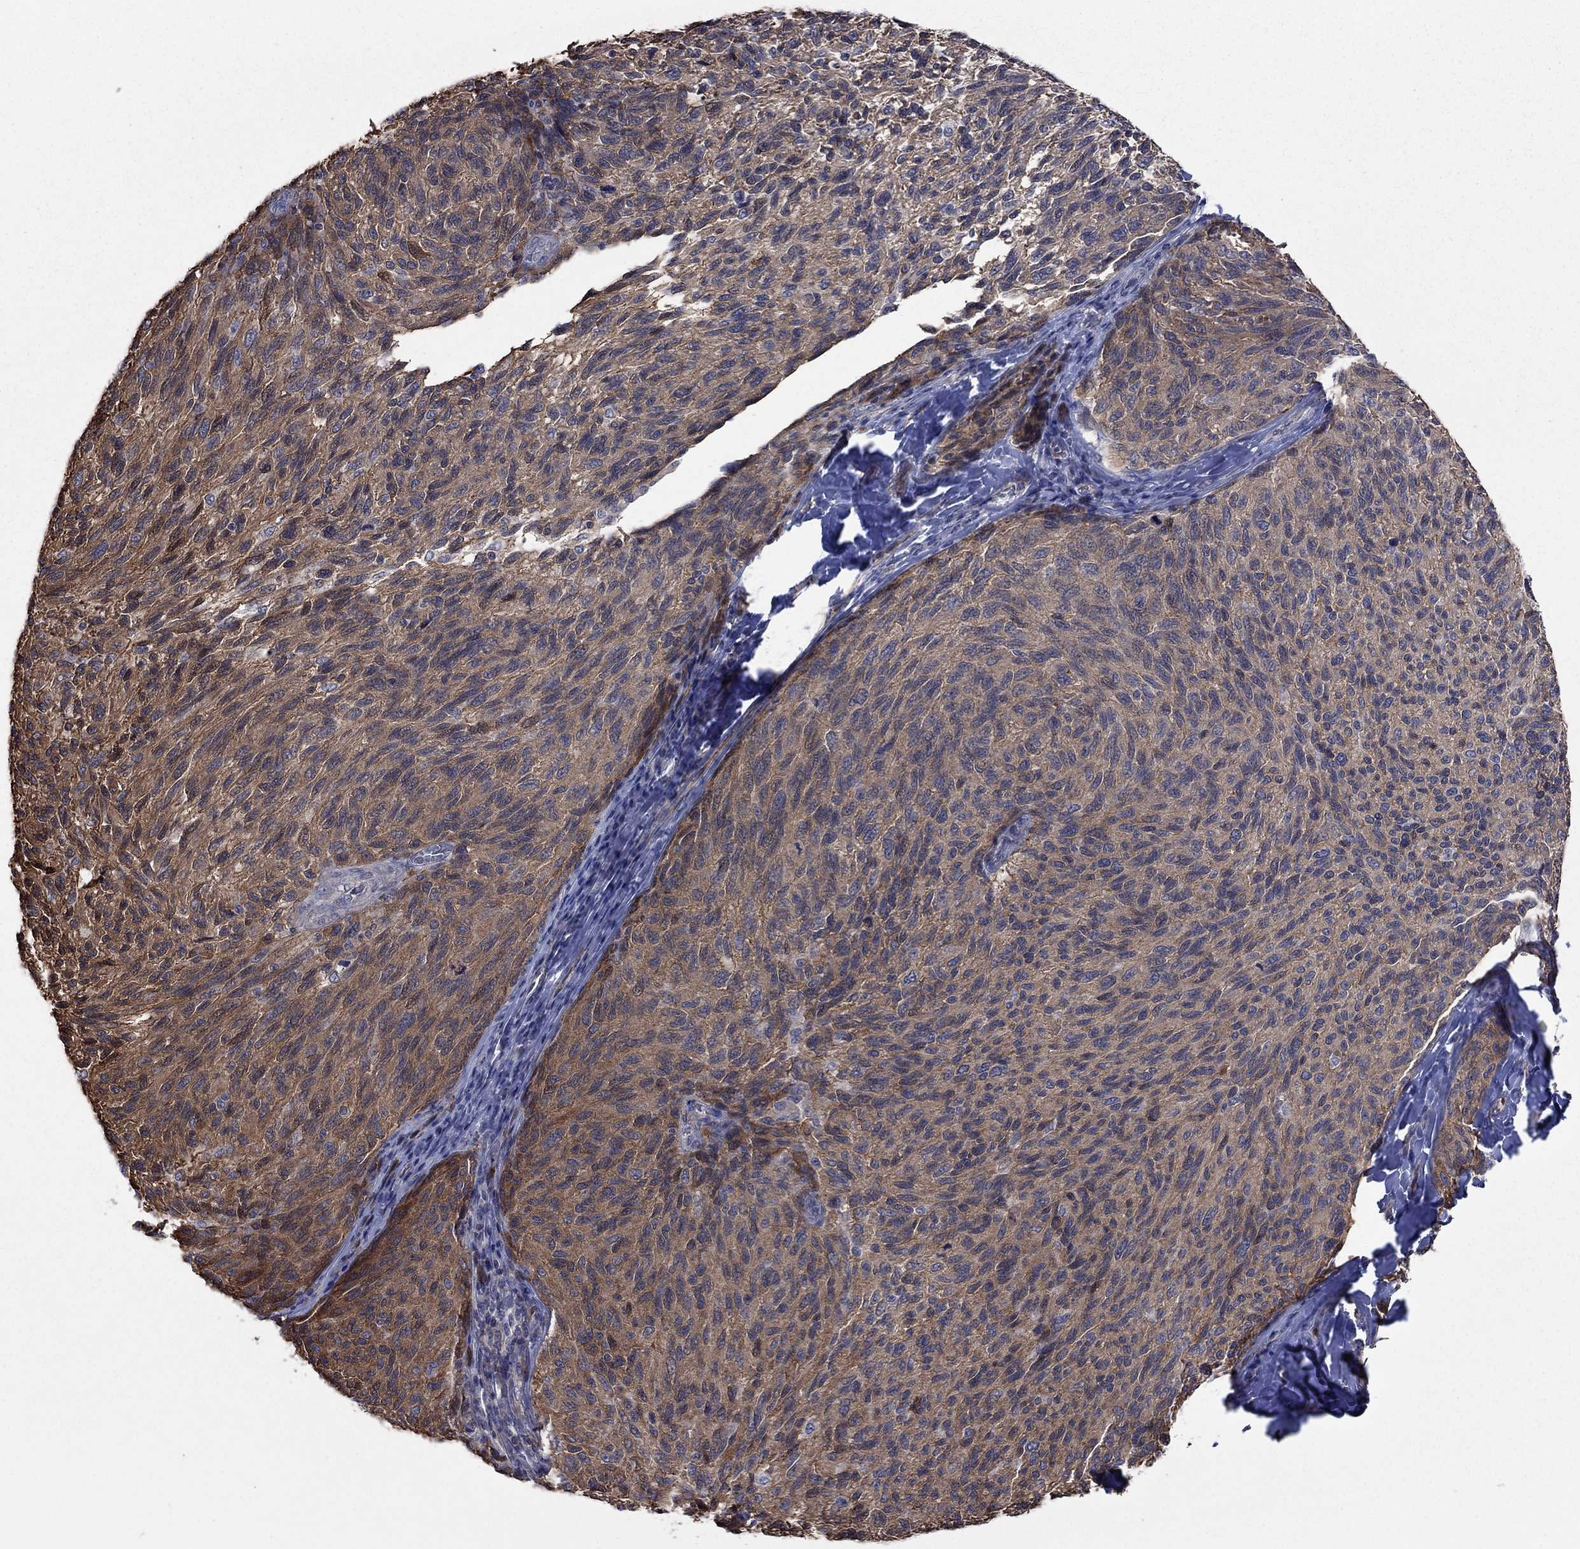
{"staining": {"intensity": "moderate", "quantity": ">75%", "location": "cytoplasmic/membranous"}, "tissue": "melanoma", "cell_type": "Tumor cells", "image_type": "cancer", "snomed": [{"axis": "morphology", "description": "Malignant melanoma, NOS"}, {"axis": "topography", "description": "Skin"}], "caption": "Protein positivity by IHC exhibits moderate cytoplasmic/membranous positivity in approximately >75% of tumor cells in malignant melanoma.", "gene": "PDZD2", "patient": {"sex": "female", "age": 73}}